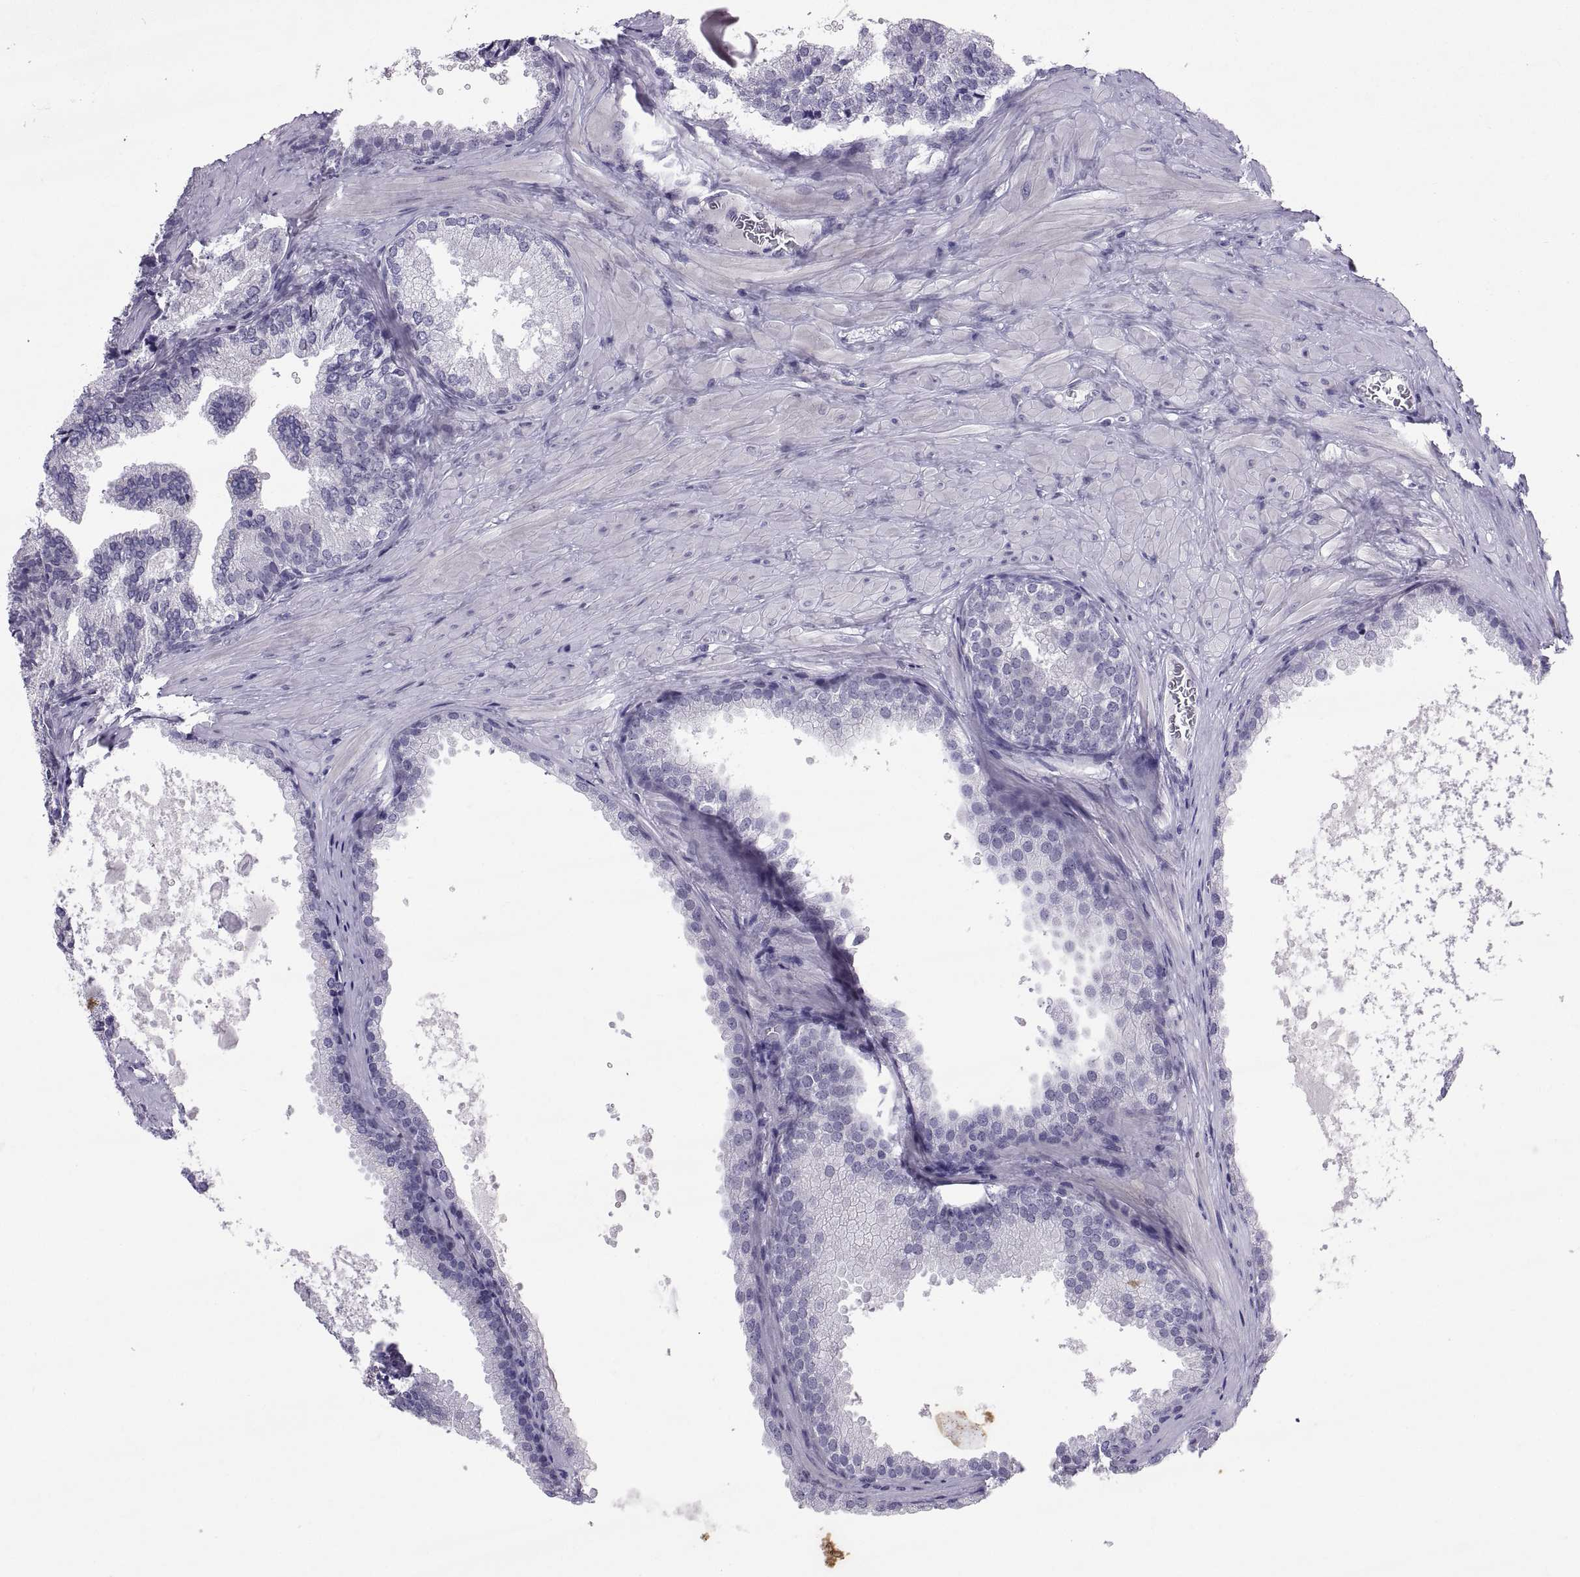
{"staining": {"intensity": "negative", "quantity": "none", "location": "none"}, "tissue": "prostate cancer", "cell_type": "Tumor cells", "image_type": "cancer", "snomed": [{"axis": "morphology", "description": "Adenocarcinoma, Low grade"}, {"axis": "topography", "description": "Prostate"}], "caption": "The immunohistochemistry image has no significant expression in tumor cells of prostate cancer (adenocarcinoma (low-grade)) tissue.", "gene": "KRT77", "patient": {"sex": "male", "age": 56}}